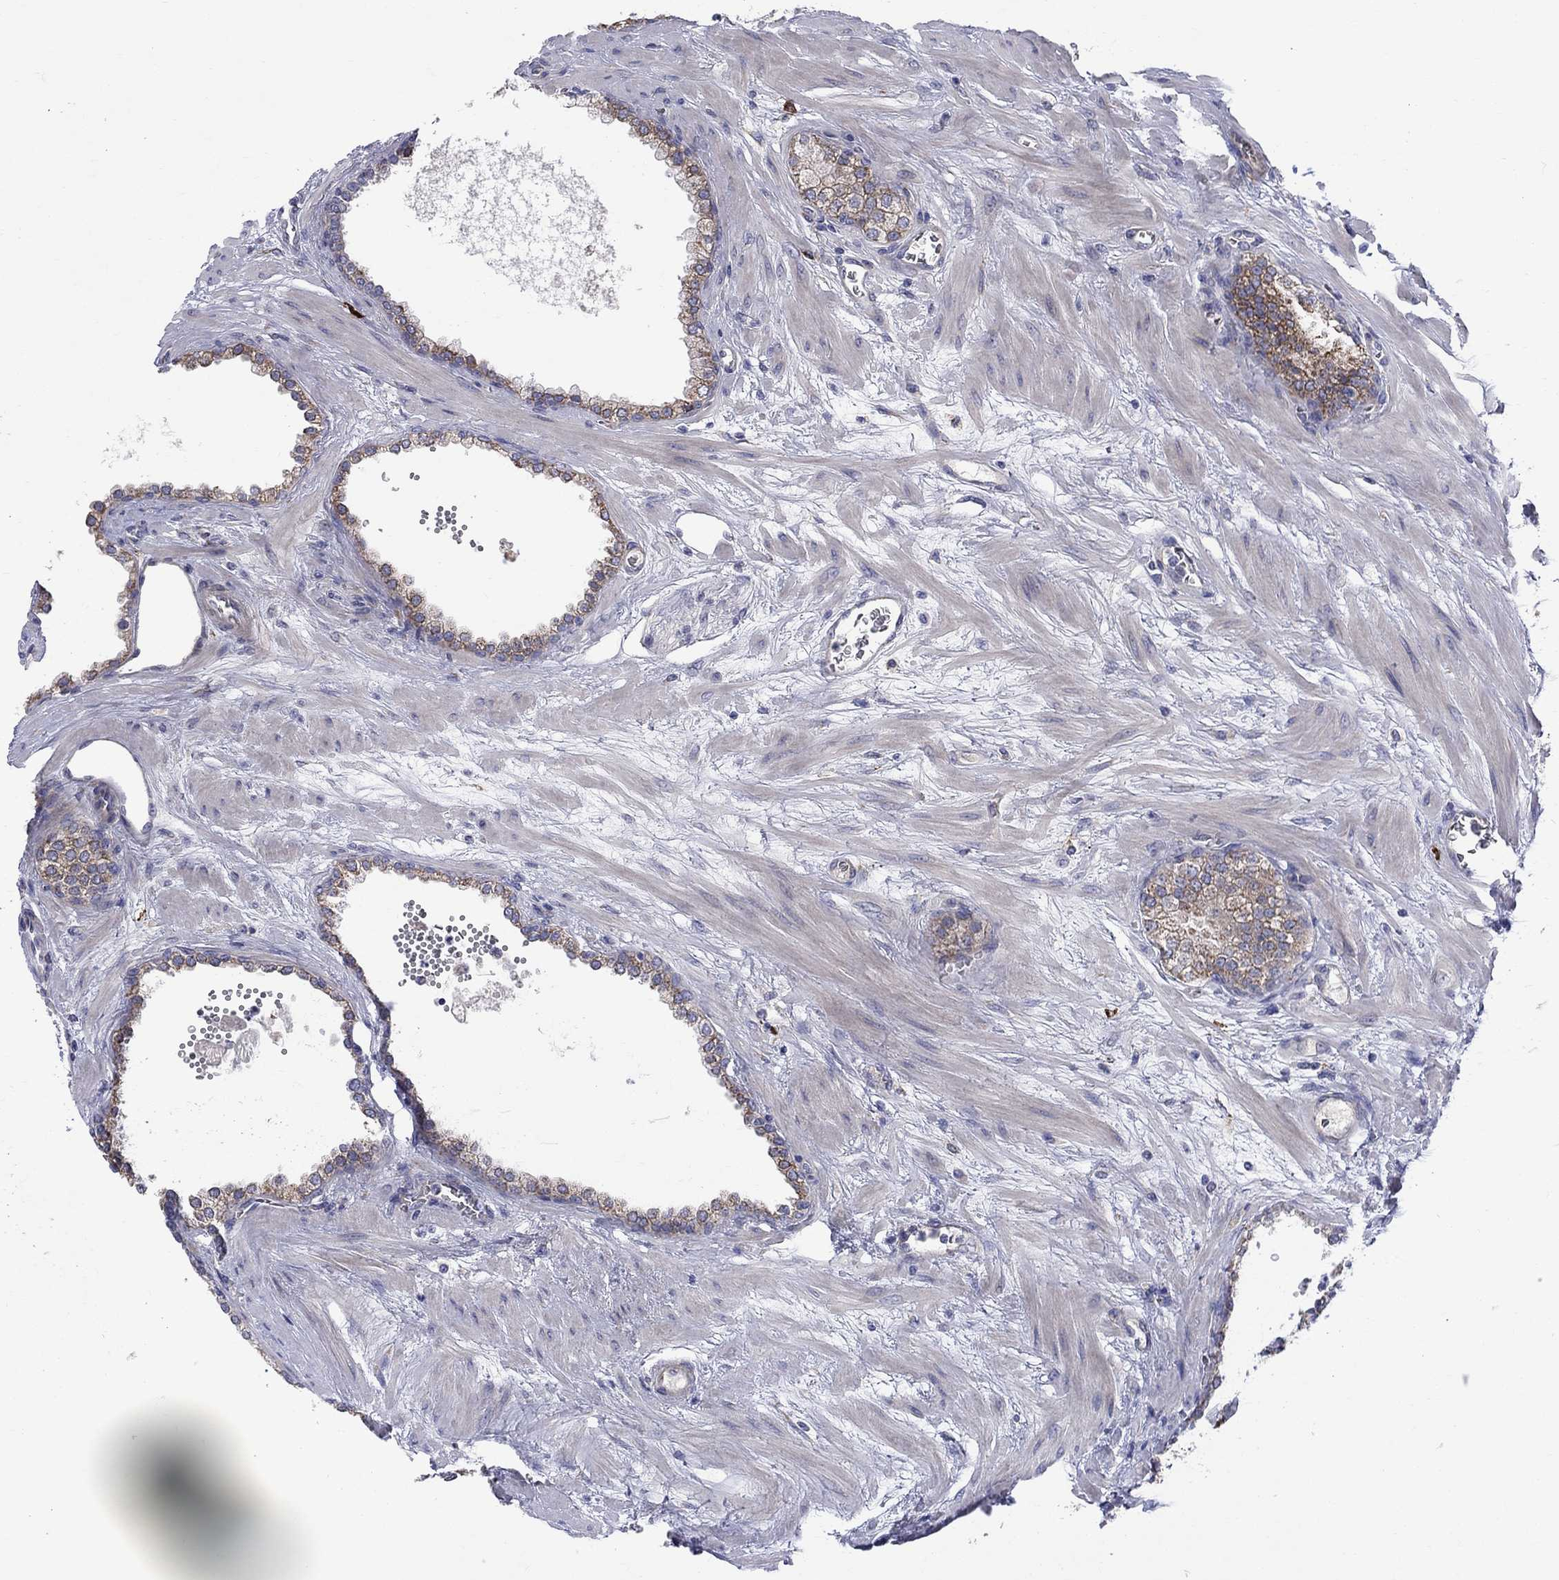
{"staining": {"intensity": "moderate", "quantity": "<25%", "location": "cytoplasmic/membranous"}, "tissue": "prostate cancer", "cell_type": "Tumor cells", "image_type": "cancer", "snomed": [{"axis": "morphology", "description": "Adenocarcinoma, NOS"}, {"axis": "topography", "description": "Prostate"}], "caption": "About <25% of tumor cells in adenocarcinoma (prostate) reveal moderate cytoplasmic/membranous protein positivity as visualized by brown immunohistochemical staining.", "gene": "ASNS", "patient": {"sex": "male", "age": 67}}